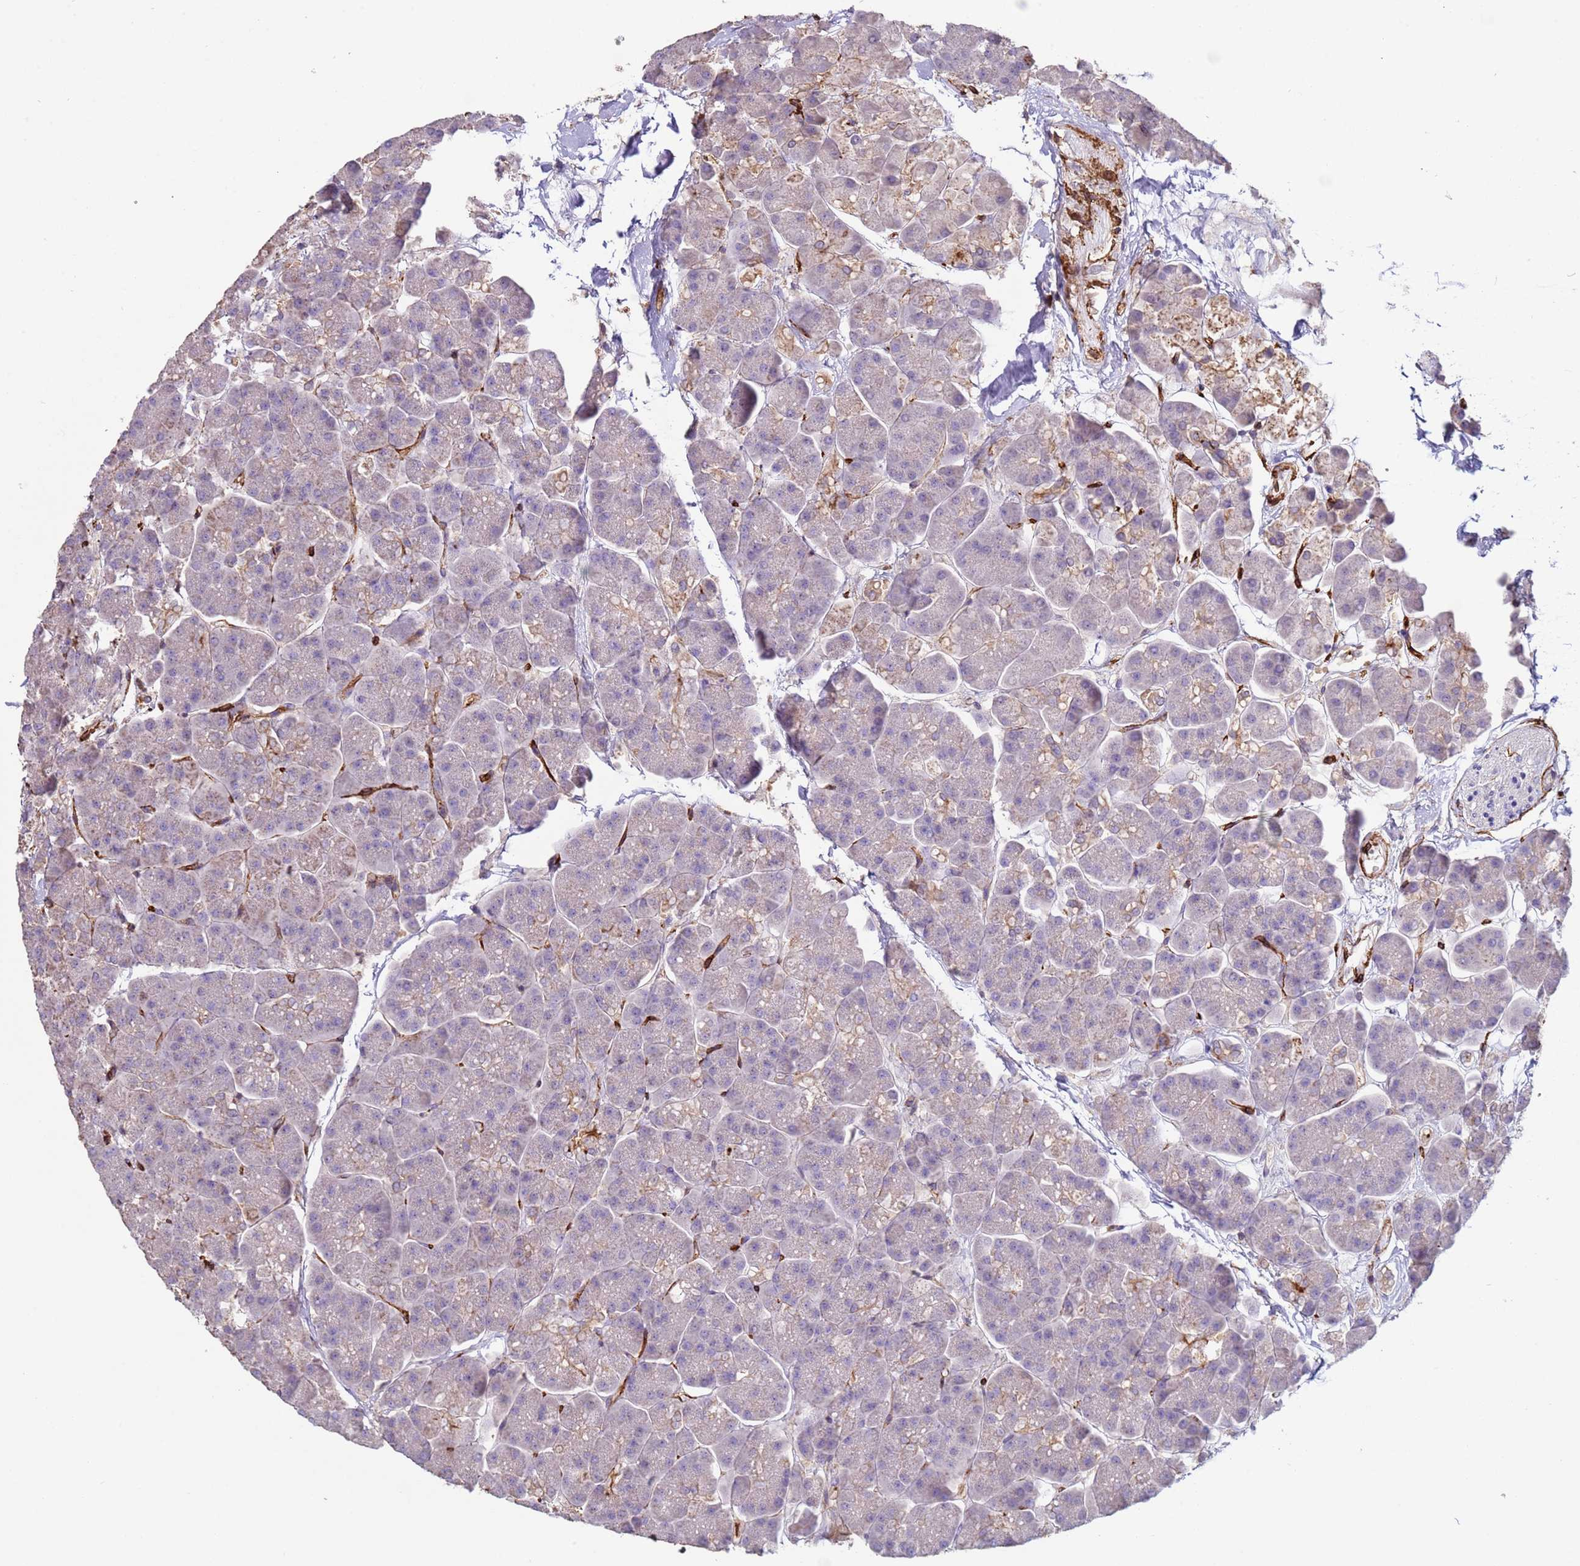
{"staining": {"intensity": "moderate", "quantity": "<25%", "location": "cytoplasmic/membranous"}, "tissue": "pancreas", "cell_type": "Exocrine glandular cells", "image_type": "normal", "snomed": [{"axis": "morphology", "description": "Normal tissue, NOS"}, {"axis": "topography", "description": "Pancreas"}, {"axis": "topography", "description": "Peripheral nerve tissue"}], "caption": "A histopathology image showing moderate cytoplasmic/membranous staining in approximately <25% of exocrine glandular cells in normal pancreas, as visualized by brown immunohistochemical staining.", "gene": "GASK1A", "patient": {"sex": "male", "age": 54}}